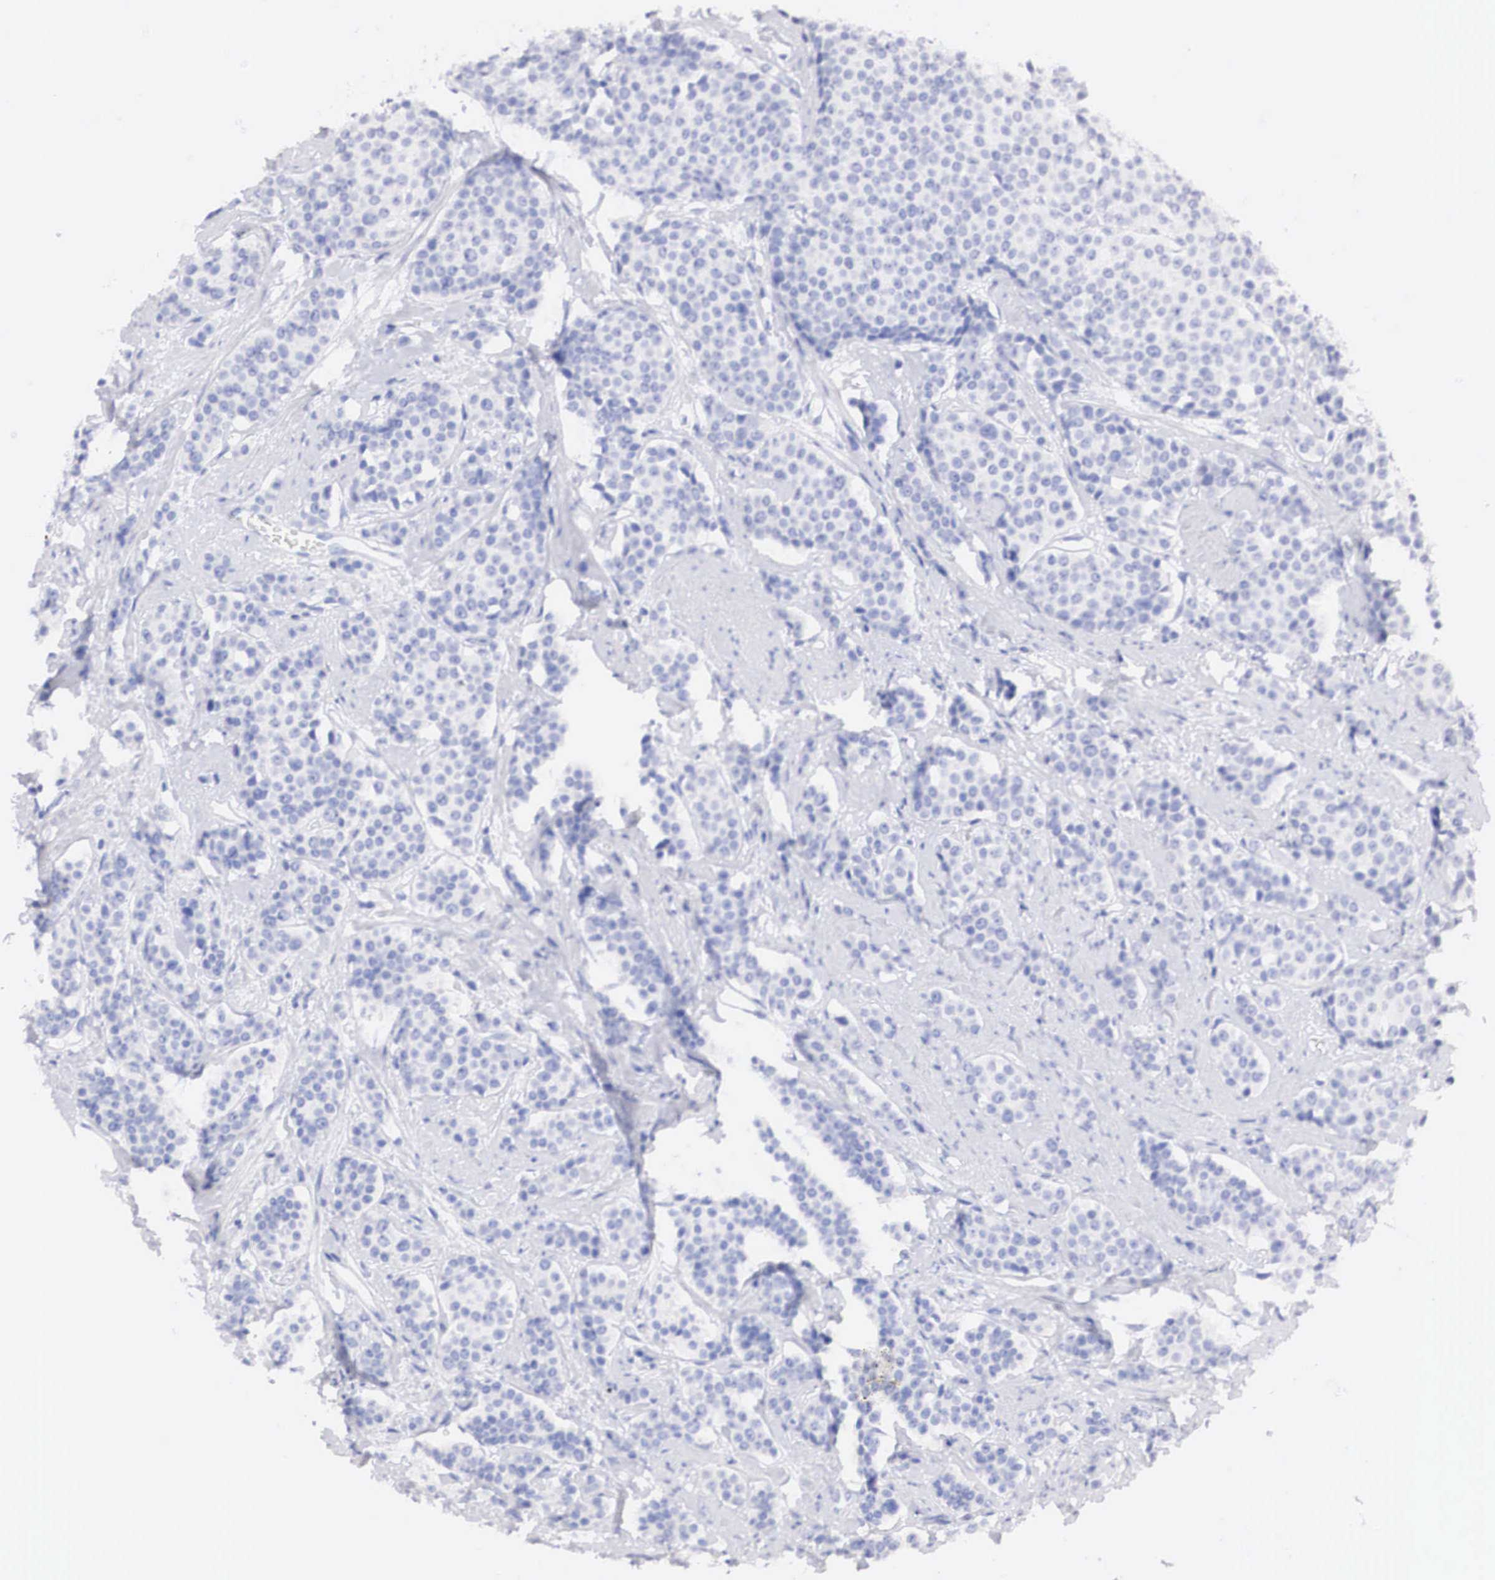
{"staining": {"intensity": "negative", "quantity": "none", "location": "none"}, "tissue": "carcinoid", "cell_type": "Tumor cells", "image_type": "cancer", "snomed": [{"axis": "morphology", "description": "Carcinoid, malignant, NOS"}, {"axis": "topography", "description": "Small intestine"}], "caption": "Tumor cells show no significant staining in malignant carcinoid.", "gene": "ERBB2", "patient": {"sex": "male", "age": 60}}